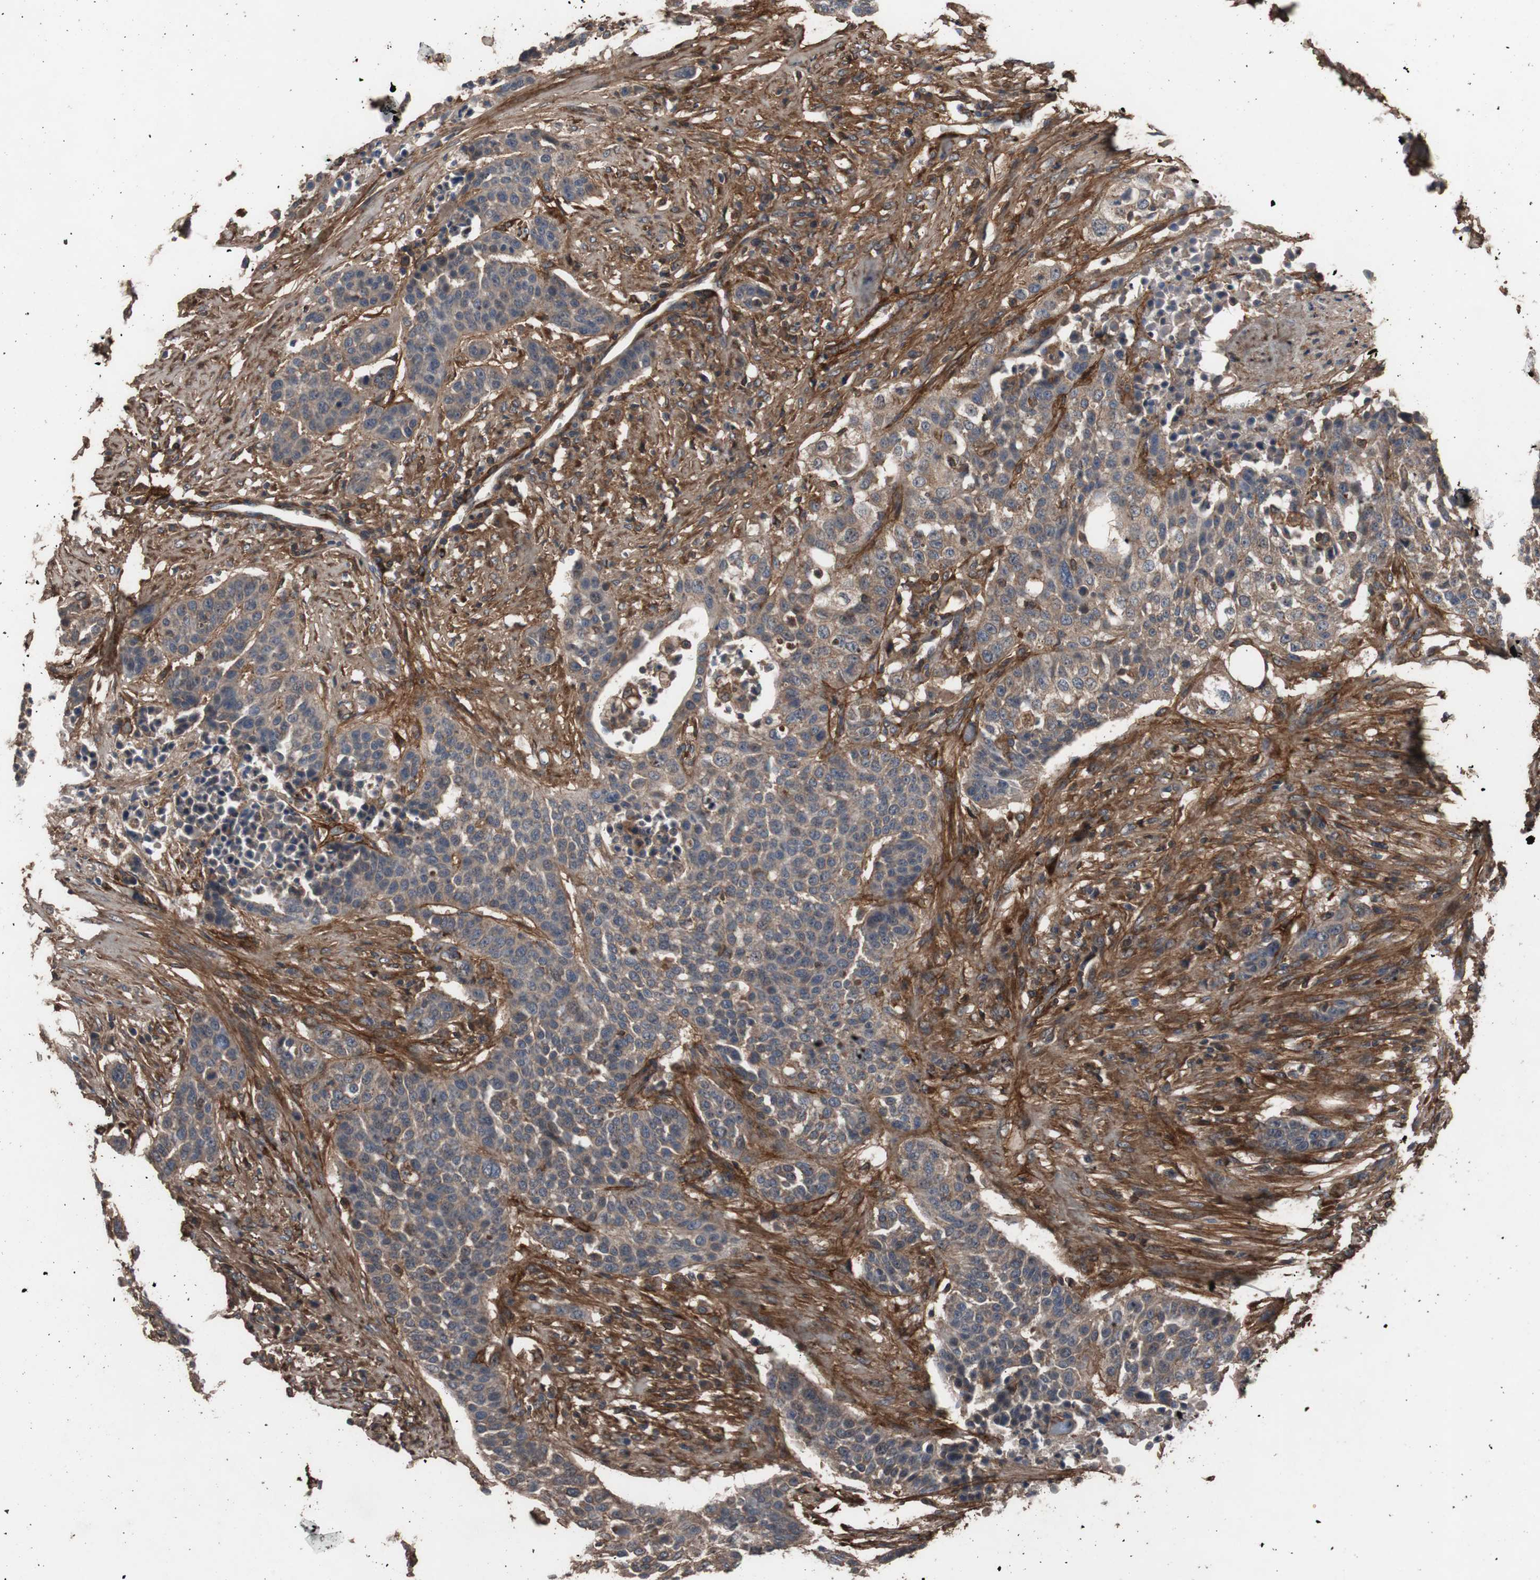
{"staining": {"intensity": "moderate", "quantity": ">75%", "location": "cytoplasmic/membranous"}, "tissue": "urothelial cancer", "cell_type": "Tumor cells", "image_type": "cancer", "snomed": [{"axis": "morphology", "description": "Urothelial carcinoma, High grade"}, {"axis": "topography", "description": "Urinary bladder"}], "caption": "High-grade urothelial carcinoma tissue reveals moderate cytoplasmic/membranous staining in about >75% of tumor cells", "gene": "COL6A2", "patient": {"sex": "male", "age": 74}}